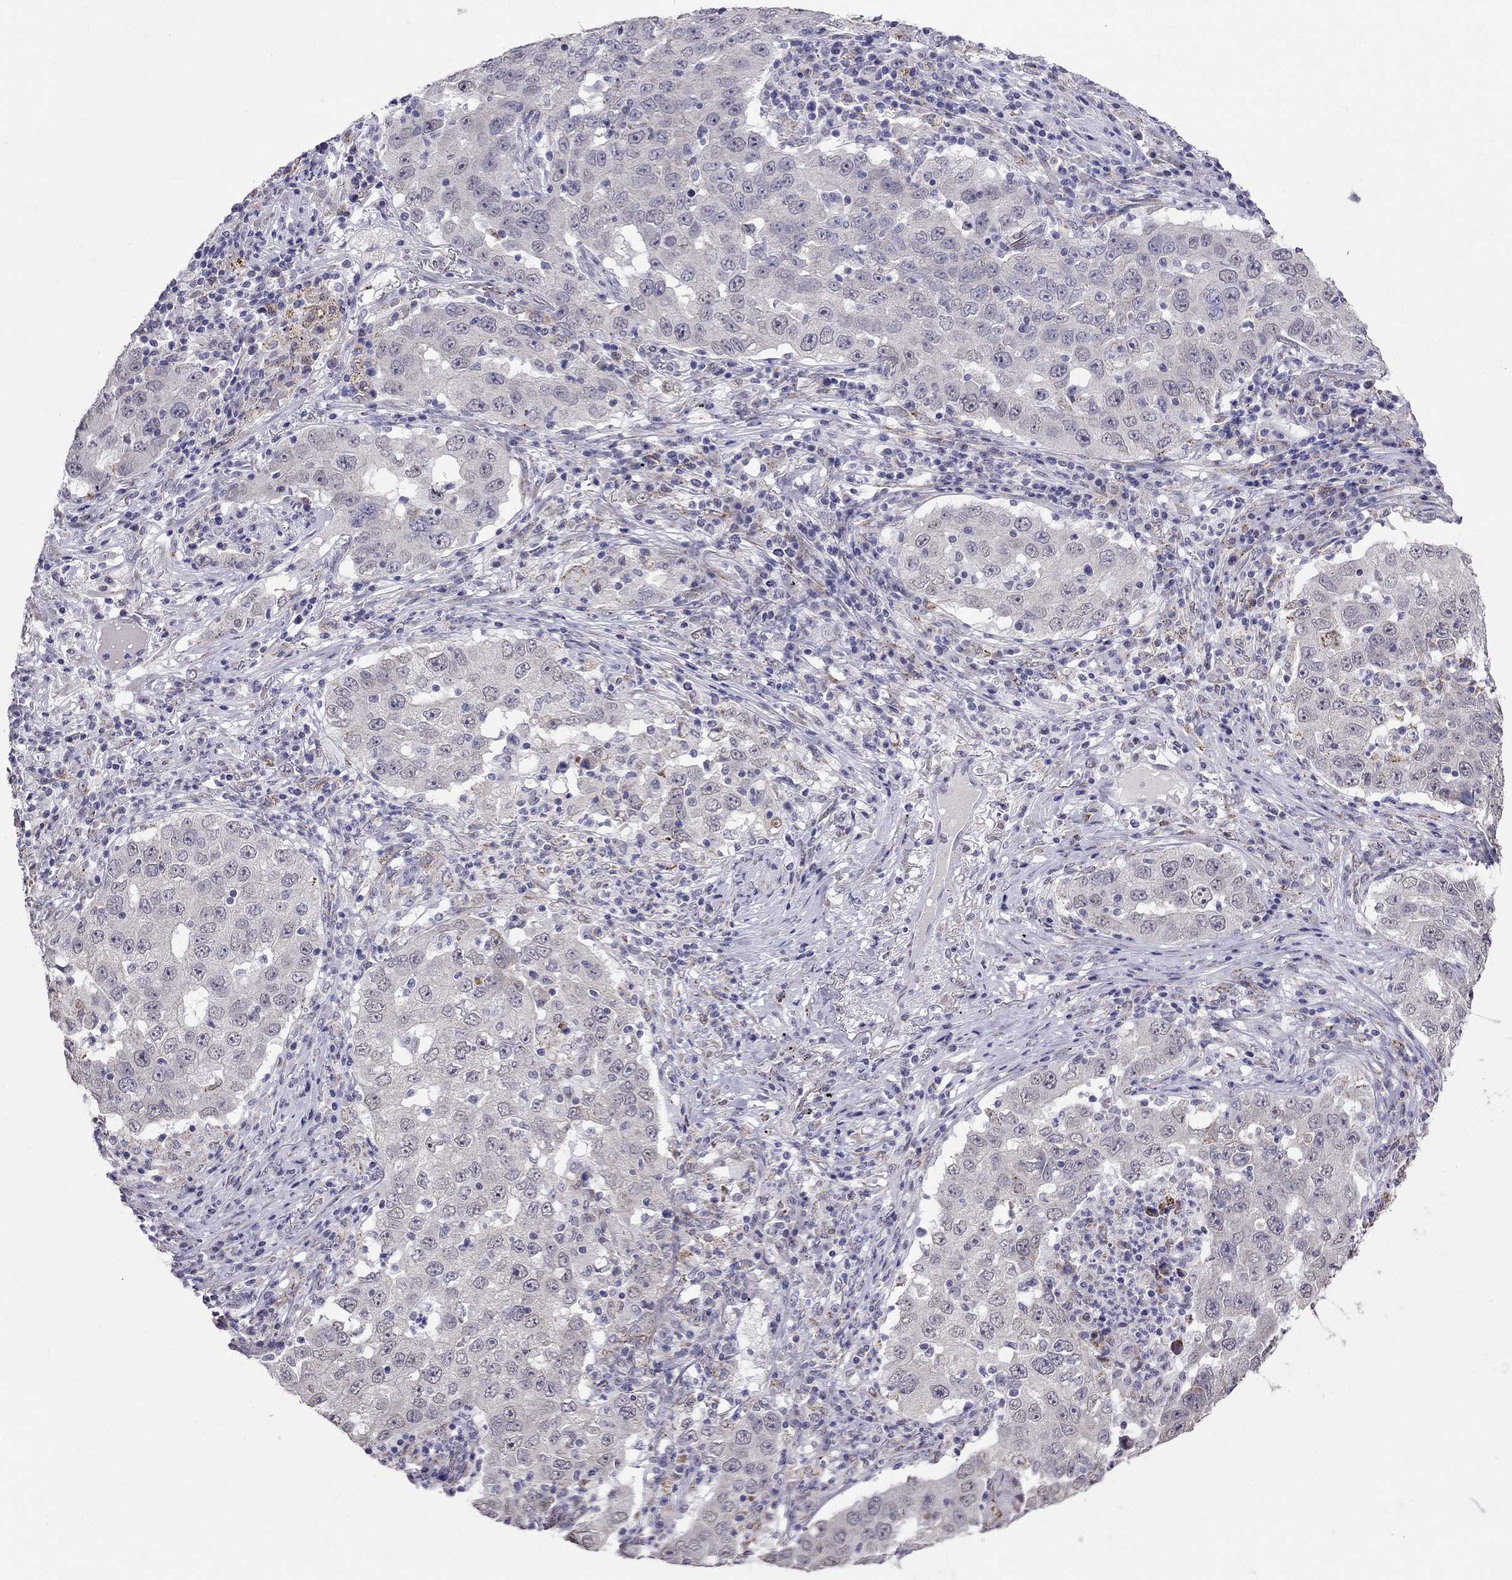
{"staining": {"intensity": "negative", "quantity": "none", "location": "none"}, "tissue": "lung cancer", "cell_type": "Tumor cells", "image_type": "cancer", "snomed": [{"axis": "morphology", "description": "Adenocarcinoma, NOS"}, {"axis": "topography", "description": "Lung"}], "caption": "An immunohistochemistry (IHC) micrograph of lung cancer (adenocarcinoma) is shown. There is no staining in tumor cells of lung cancer (adenocarcinoma).", "gene": "MYO3B", "patient": {"sex": "male", "age": 73}}